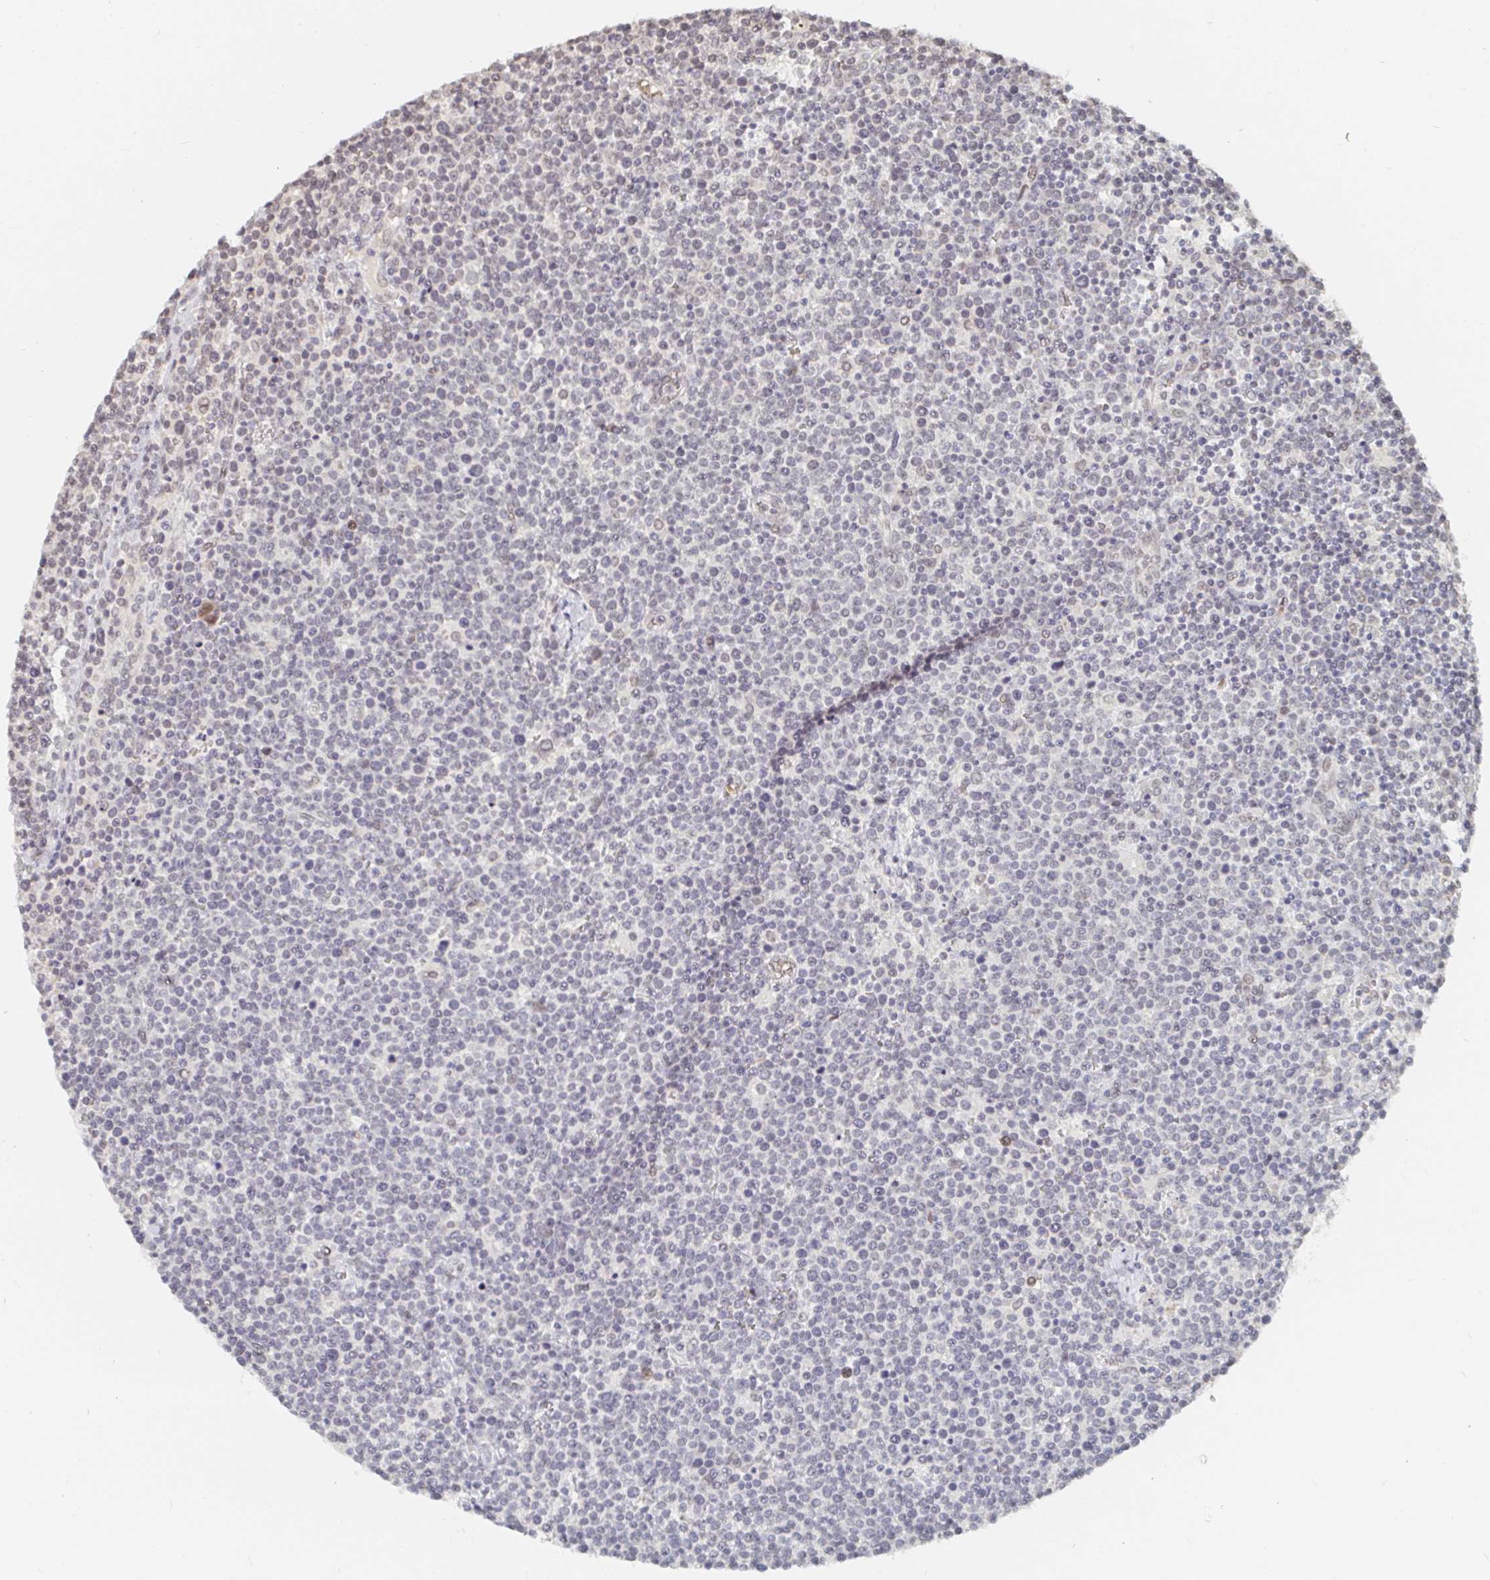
{"staining": {"intensity": "negative", "quantity": "none", "location": "none"}, "tissue": "lymphoma", "cell_type": "Tumor cells", "image_type": "cancer", "snomed": [{"axis": "morphology", "description": "Malignant lymphoma, non-Hodgkin's type, High grade"}, {"axis": "topography", "description": "Lymph node"}], "caption": "Tumor cells are negative for brown protein staining in high-grade malignant lymphoma, non-Hodgkin's type.", "gene": "CHD2", "patient": {"sex": "male", "age": 61}}